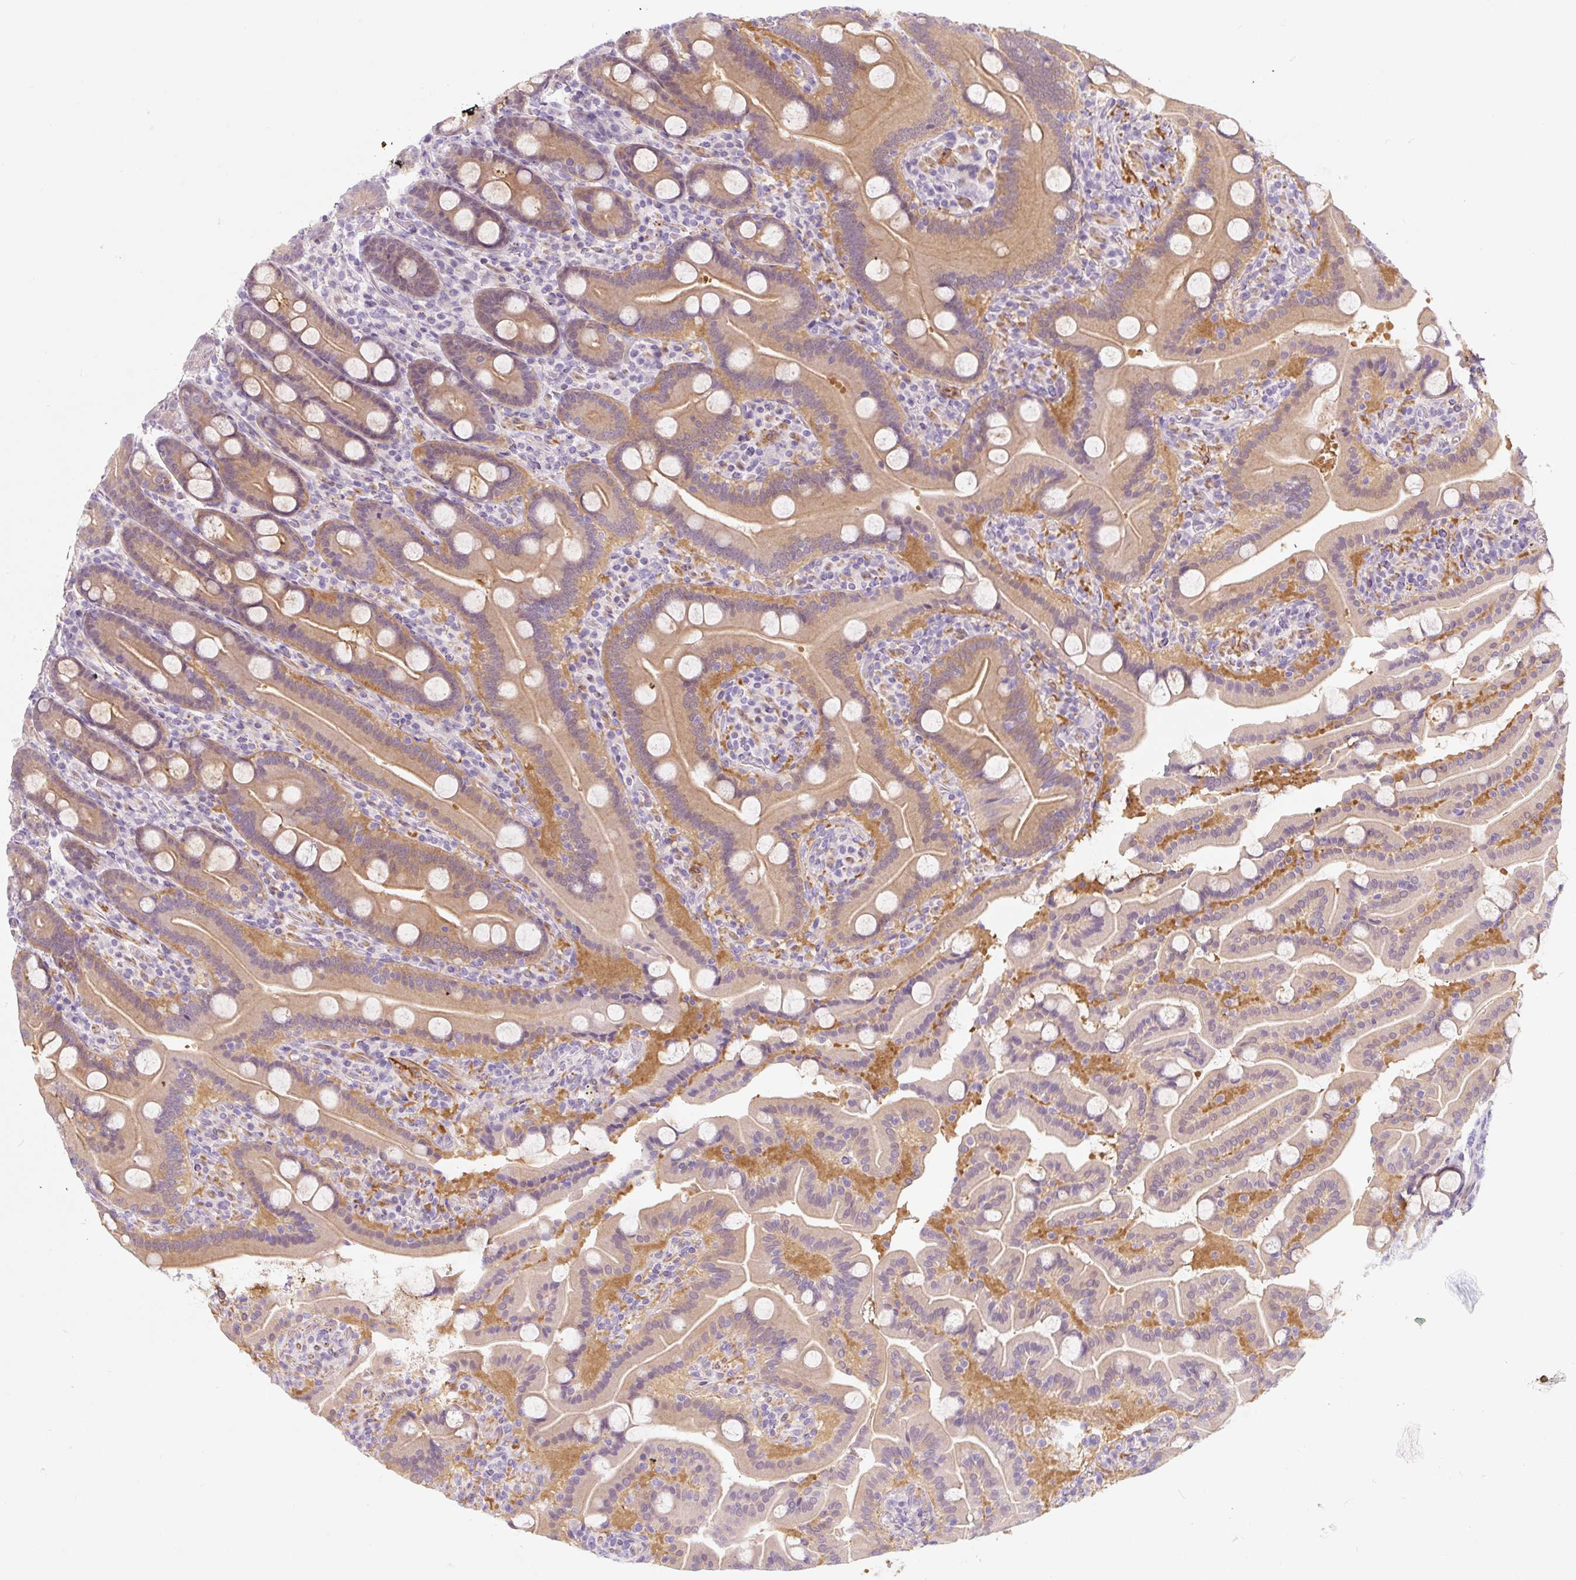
{"staining": {"intensity": "weak", "quantity": ">75%", "location": "cytoplasmic/membranous"}, "tissue": "duodenum", "cell_type": "Glandular cells", "image_type": "normal", "snomed": [{"axis": "morphology", "description": "Normal tissue, NOS"}, {"axis": "topography", "description": "Duodenum"}], "caption": "Protein analysis of normal duodenum displays weak cytoplasmic/membranous expression in about >75% of glandular cells.", "gene": "CCL25", "patient": {"sex": "male", "age": 55}}